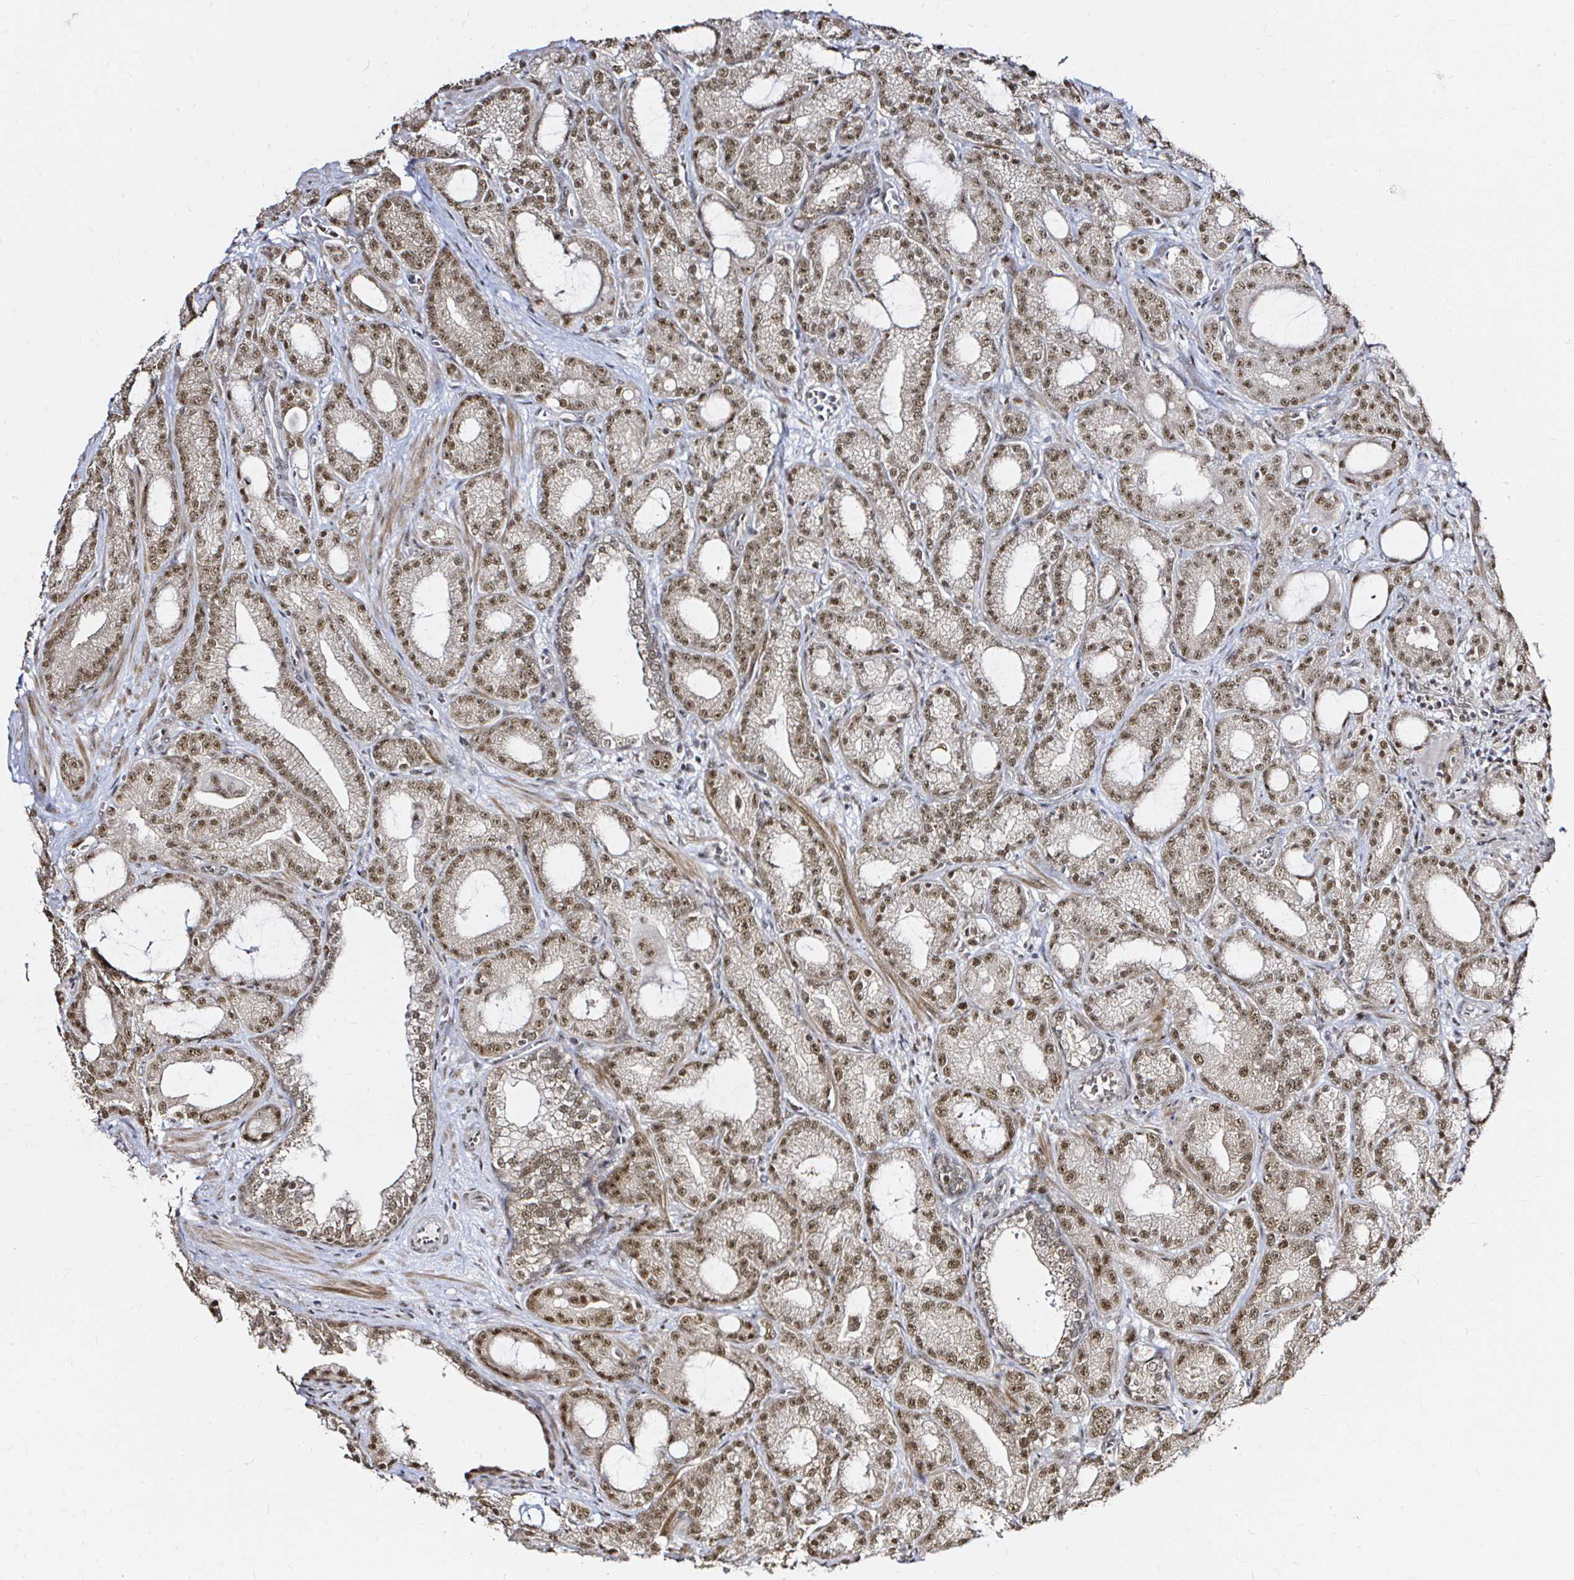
{"staining": {"intensity": "moderate", "quantity": ">75%", "location": "nuclear"}, "tissue": "prostate cancer", "cell_type": "Tumor cells", "image_type": "cancer", "snomed": [{"axis": "morphology", "description": "Adenocarcinoma, High grade"}, {"axis": "topography", "description": "Prostate"}], "caption": "DAB (3,3'-diaminobenzidine) immunohistochemical staining of prostate cancer (adenocarcinoma (high-grade)) shows moderate nuclear protein positivity in about >75% of tumor cells. Nuclei are stained in blue.", "gene": "SNRPC", "patient": {"sex": "male", "age": 65}}